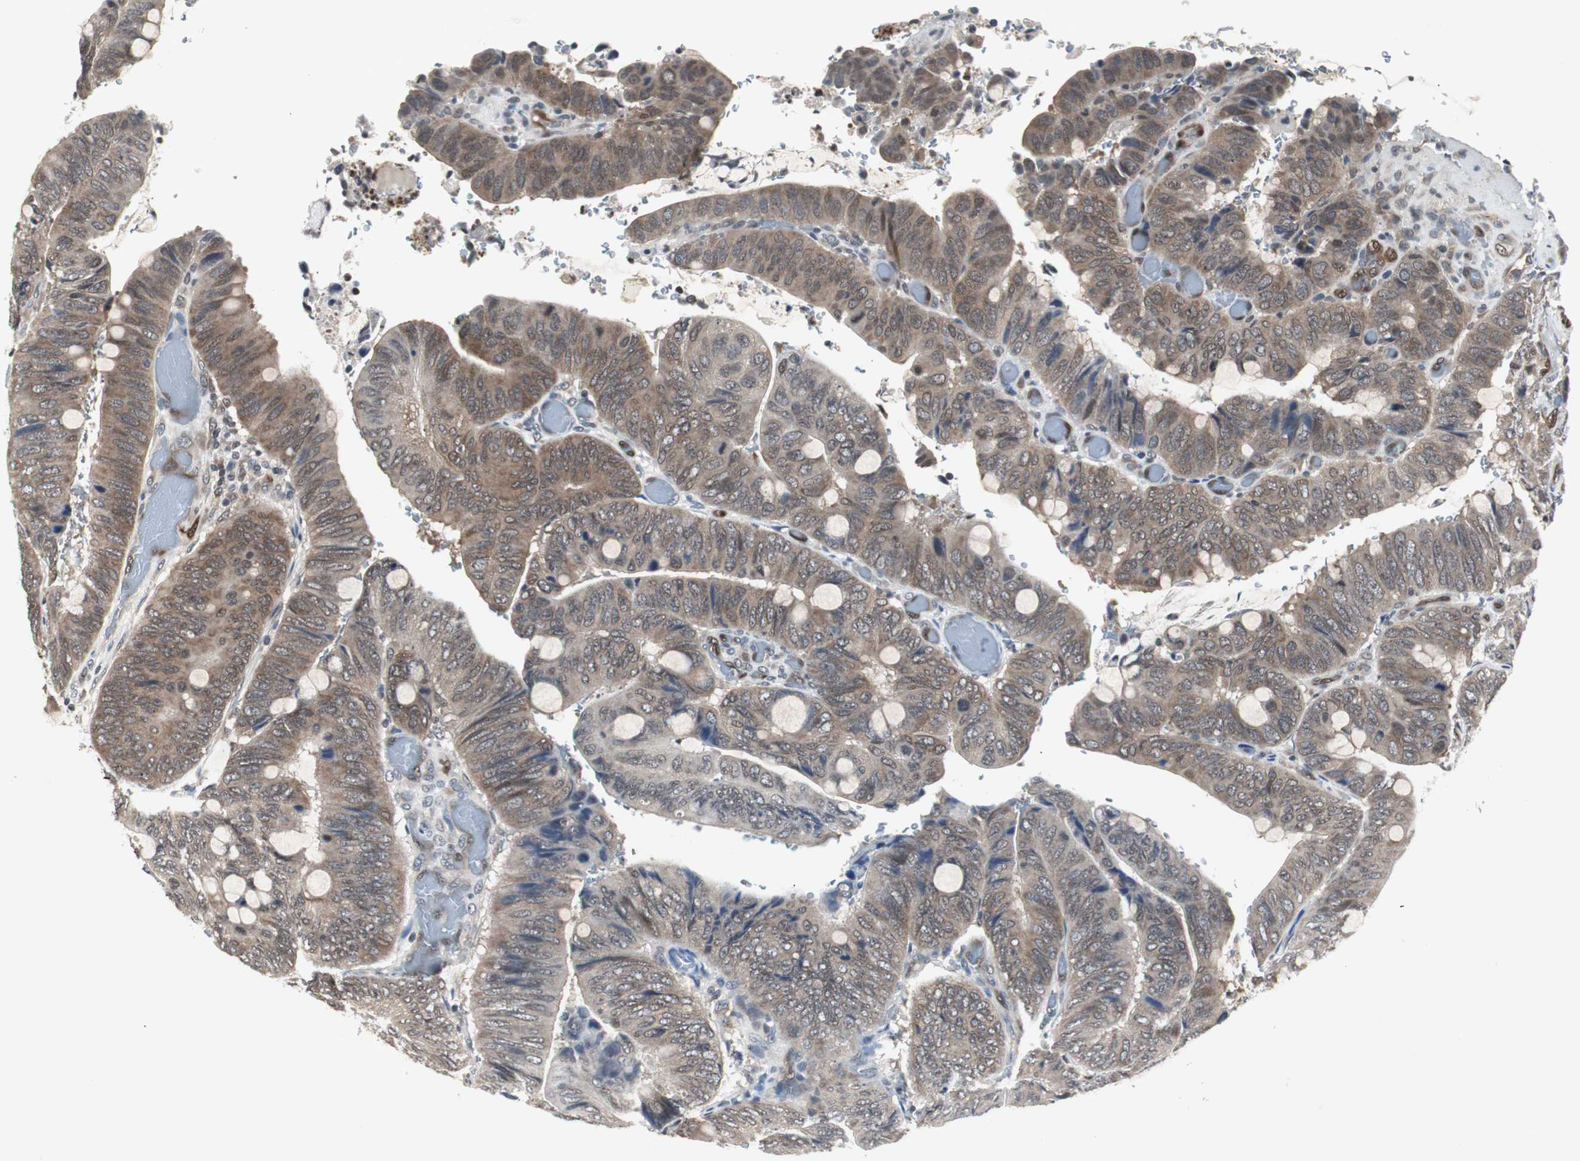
{"staining": {"intensity": "moderate", "quantity": ">75%", "location": "cytoplasmic/membranous"}, "tissue": "colorectal cancer", "cell_type": "Tumor cells", "image_type": "cancer", "snomed": [{"axis": "morphology", "description": "Normal tissue, NOS"}, {"axis": "morphology", "description": "Adenocarcinoma, NOS"}, {"axis": "topography", "description": "Rectum"}, {"axis": "topography", "description": "Peripheral nerve tissue"}], "caption": "Human colorectal cancer stained with a protein marker shows moderate staining in tumor cells.", "gene": "SMAD1", "patient": {"sex": "male", "age": 92}}